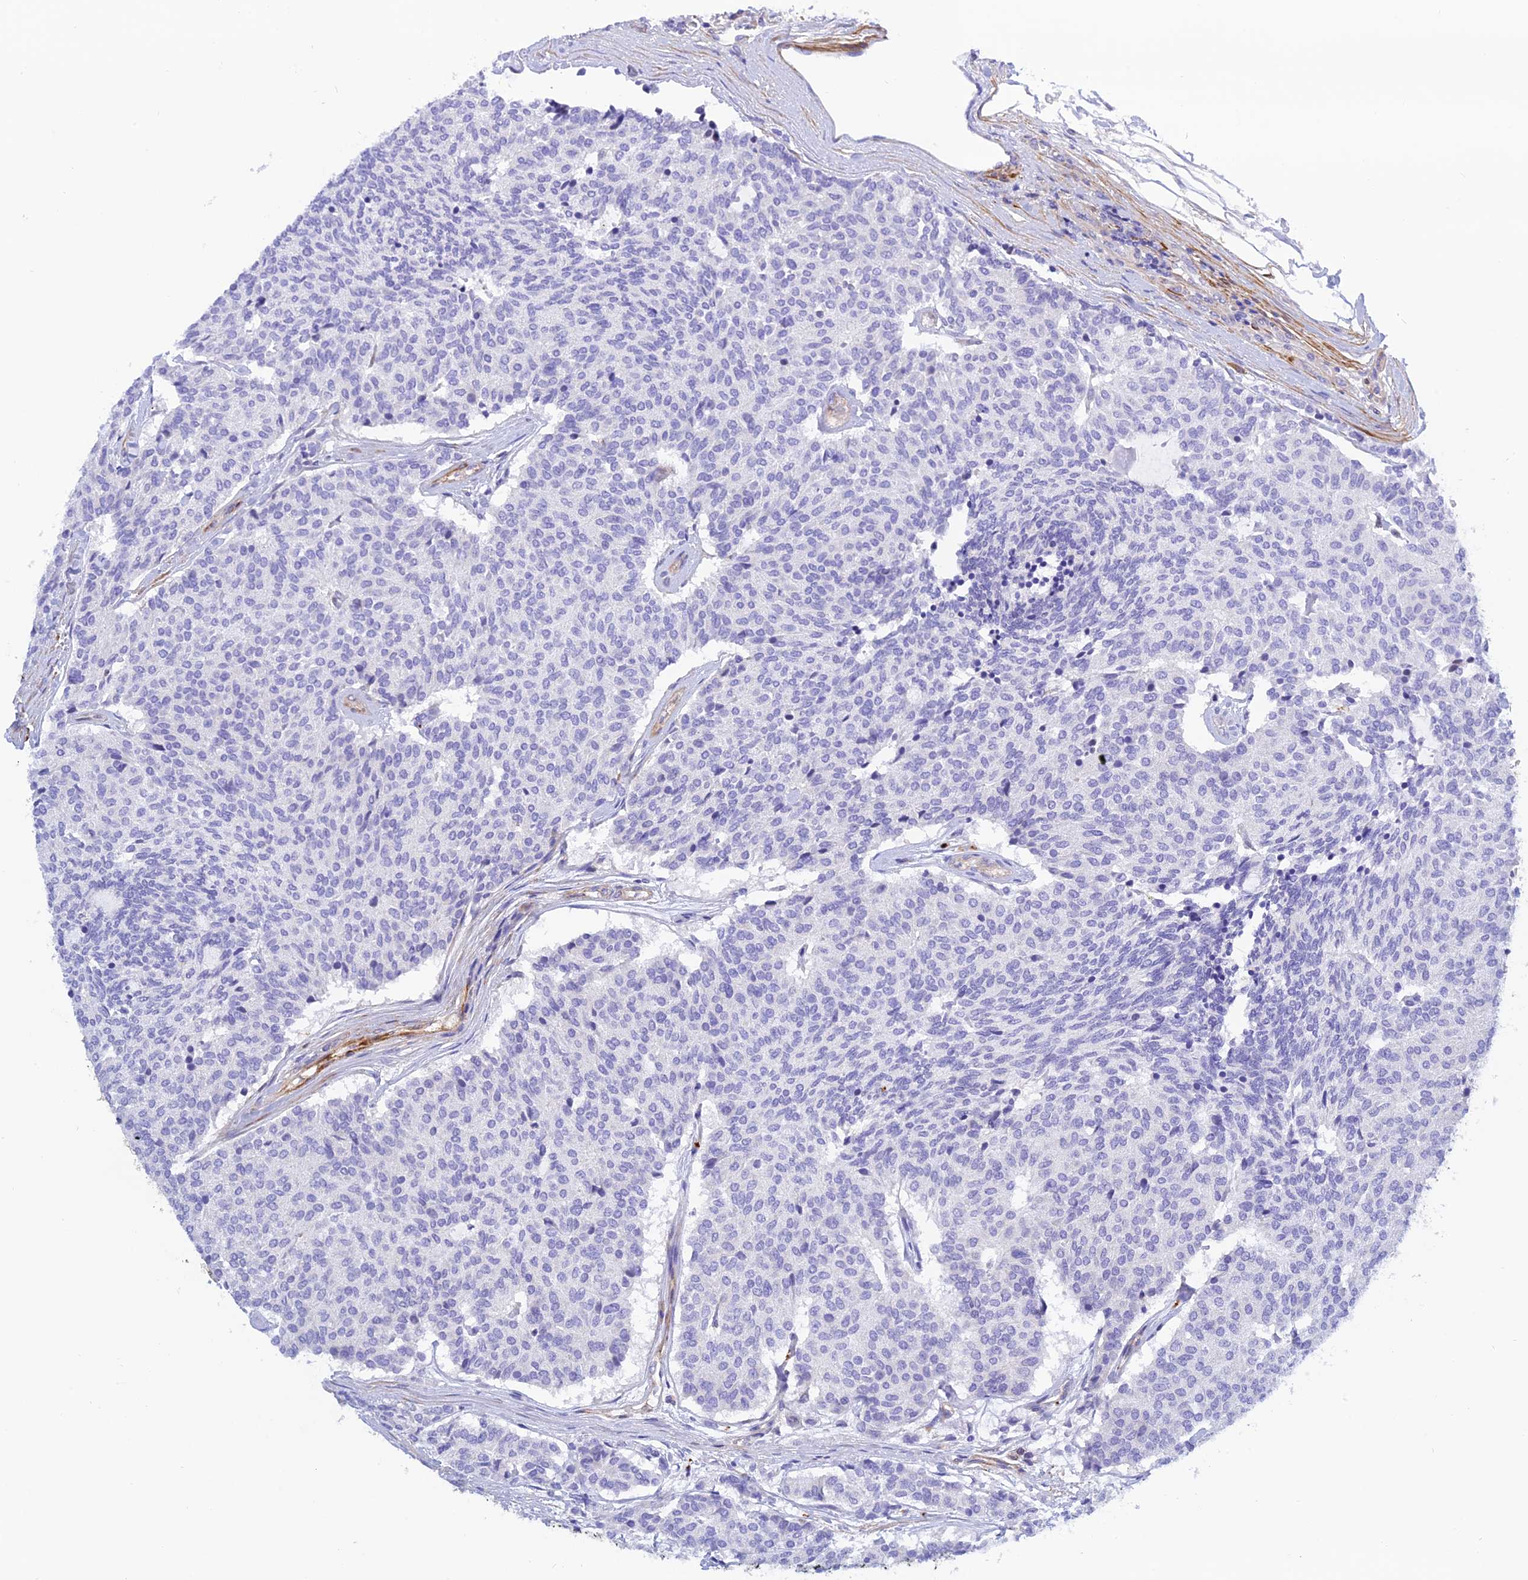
{"staining": {"intensity": "negative", "quantity": "none", "location": "none"}, "tissue": "carcinoid", "cell_type": "Tumor cells", "image_type": "cancer", "snomed": [{"axis": "morphology", "description": "Carcinoid, malignant, NOS"}, {"axis": "topography", "description": "Pancreas"}], "caption": "Carcinoid was stained to show a protein in brown. There is no significant positivity in tumor cells. Nuclei are stained in blue.", "gene": "ZDHHC16", "patient": {"sex": "female", "age": 54}}